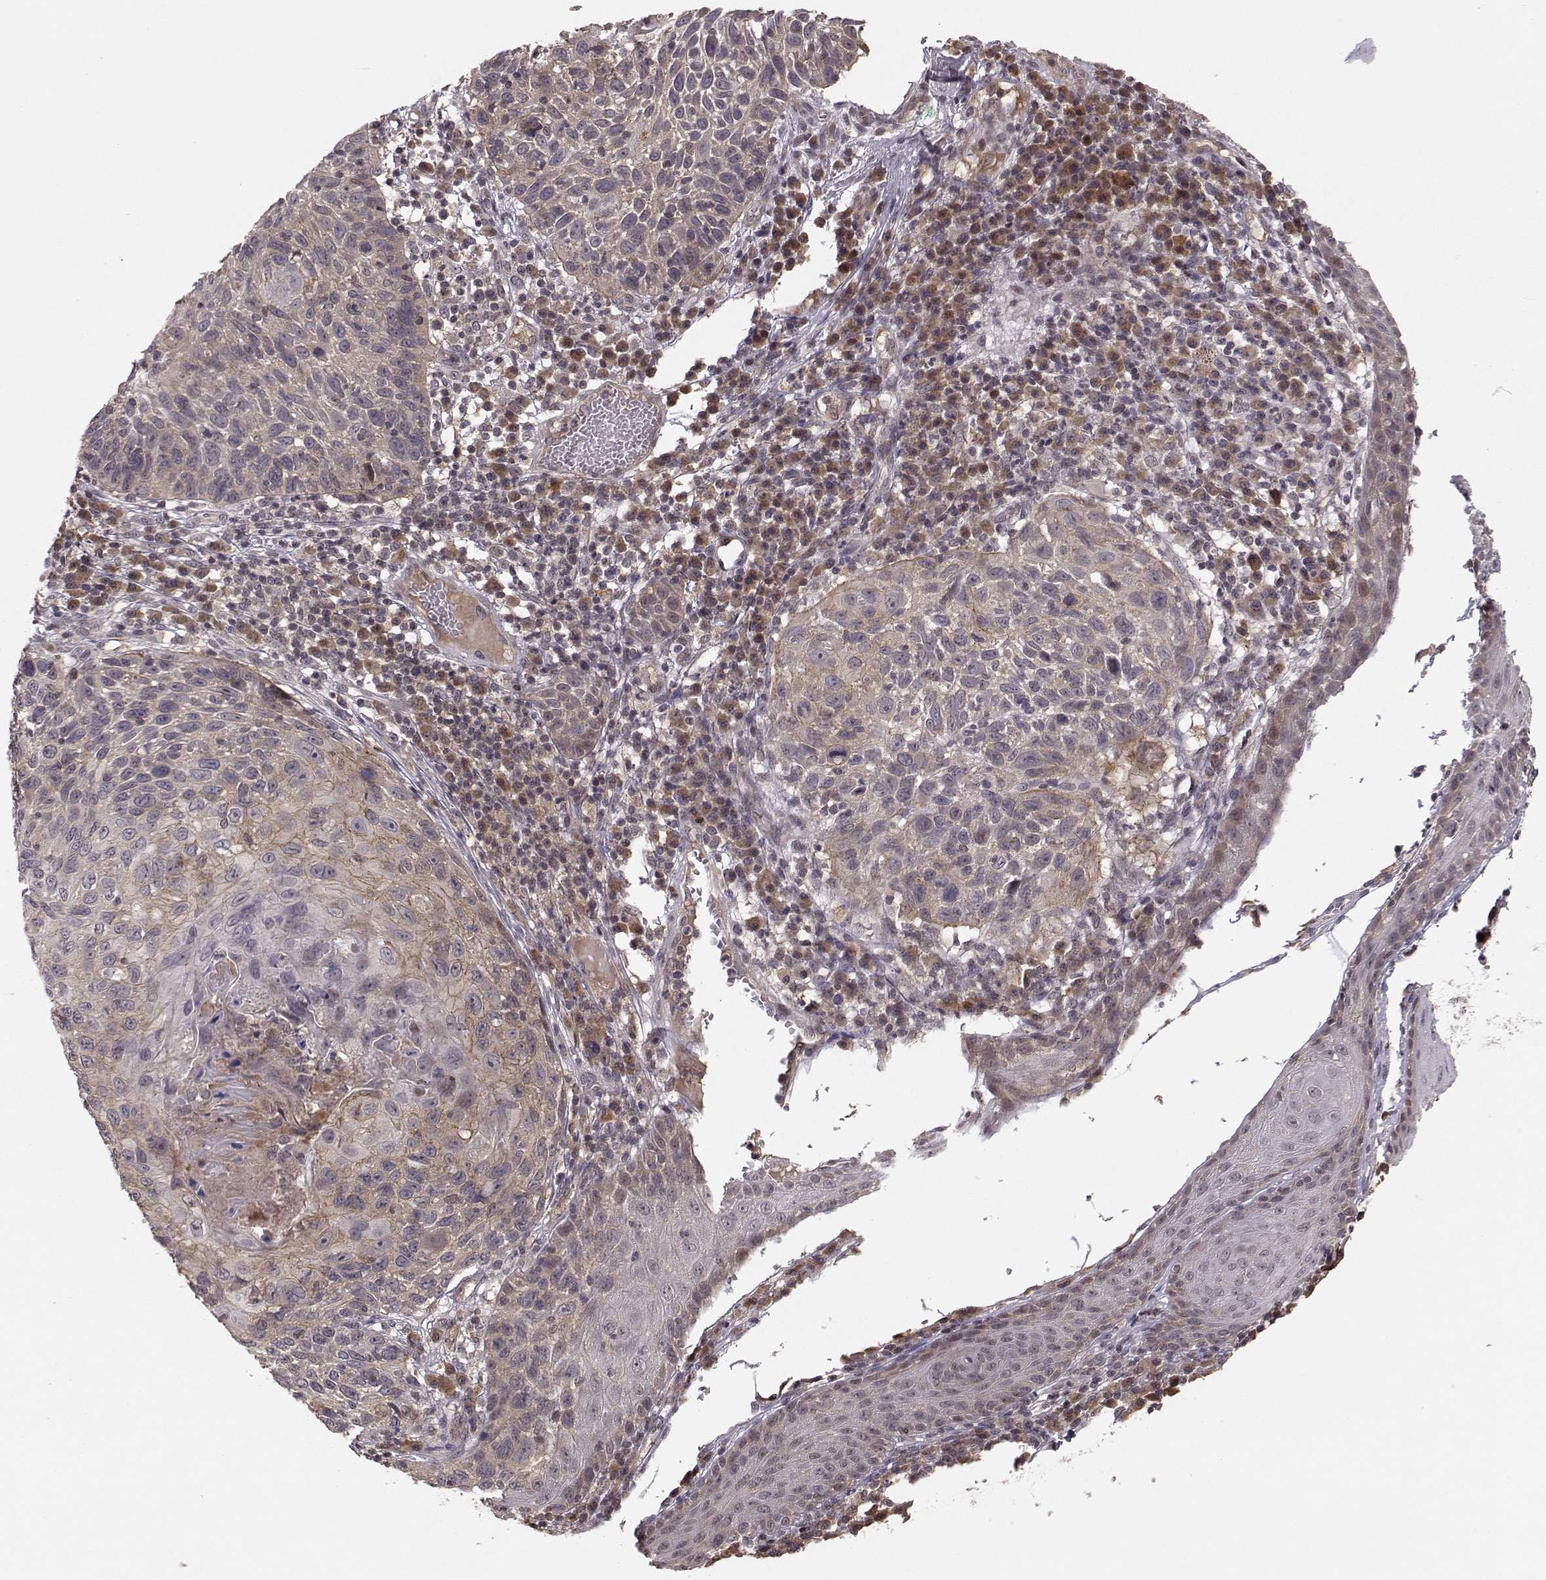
{"staining": {"intensity": "moderate", "quantity": "<25%", "location": "cytoplasmic/membranous"}, "tissue": "skin cancer", "cell_type": "Tumor cells", "image_type": "cancer", "snomed": [{"axis": "morphology", "description": "Squamous cell carcinoma, NOS"}, {"axis": "topography", "description": "Skin"}], "caption": "Skin cancer tissue reveals moderate cytoplasmic/membranous expression in approximately <25% of tumor cells", "gene": "PLEKHG3", "patient": {"sex": "male", "age": 92}}